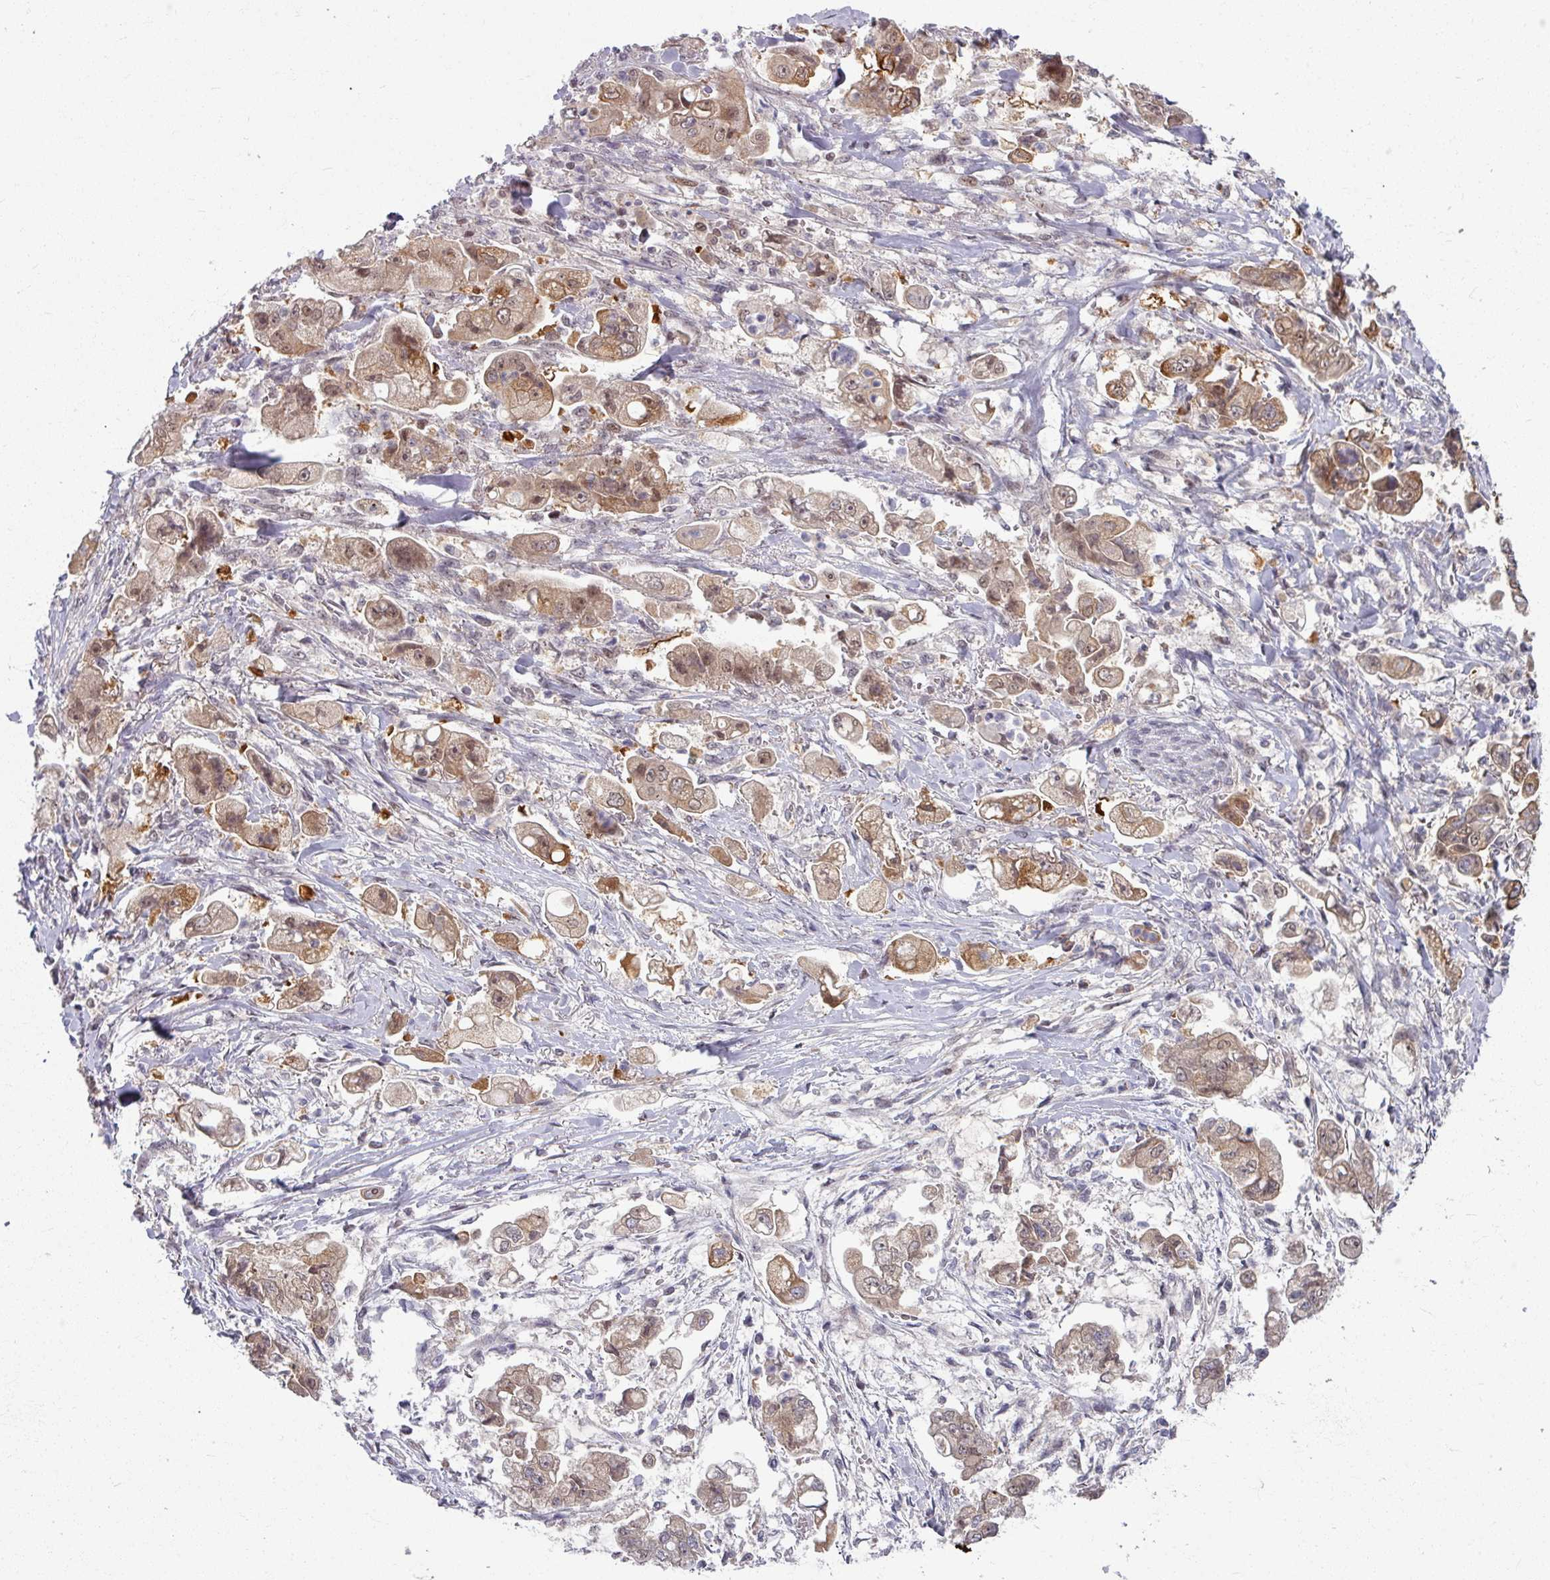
{"staining": {"intensity": "moderate", "quantity": ">75%", "location": "cytoplasmic/membranous,nuclear"}, "tissue": "stomach cancer", "cell_type": "Tumor cells", "image_type": "cancer", "snomed": [{"axis": "morphology", "description": "Adenocarcinoma, NOS"}, {"axis": "topography", "description": "Stomach"}], "caption": "A medium amount of moderate cytoplasmic/membranous and nuclear positivity is appreciated in approximately >75% of tumor cells in stomach adenocarcinoma tissue.", "gene": "KLC3", "patient": {"sex": "male", "age": 62}}